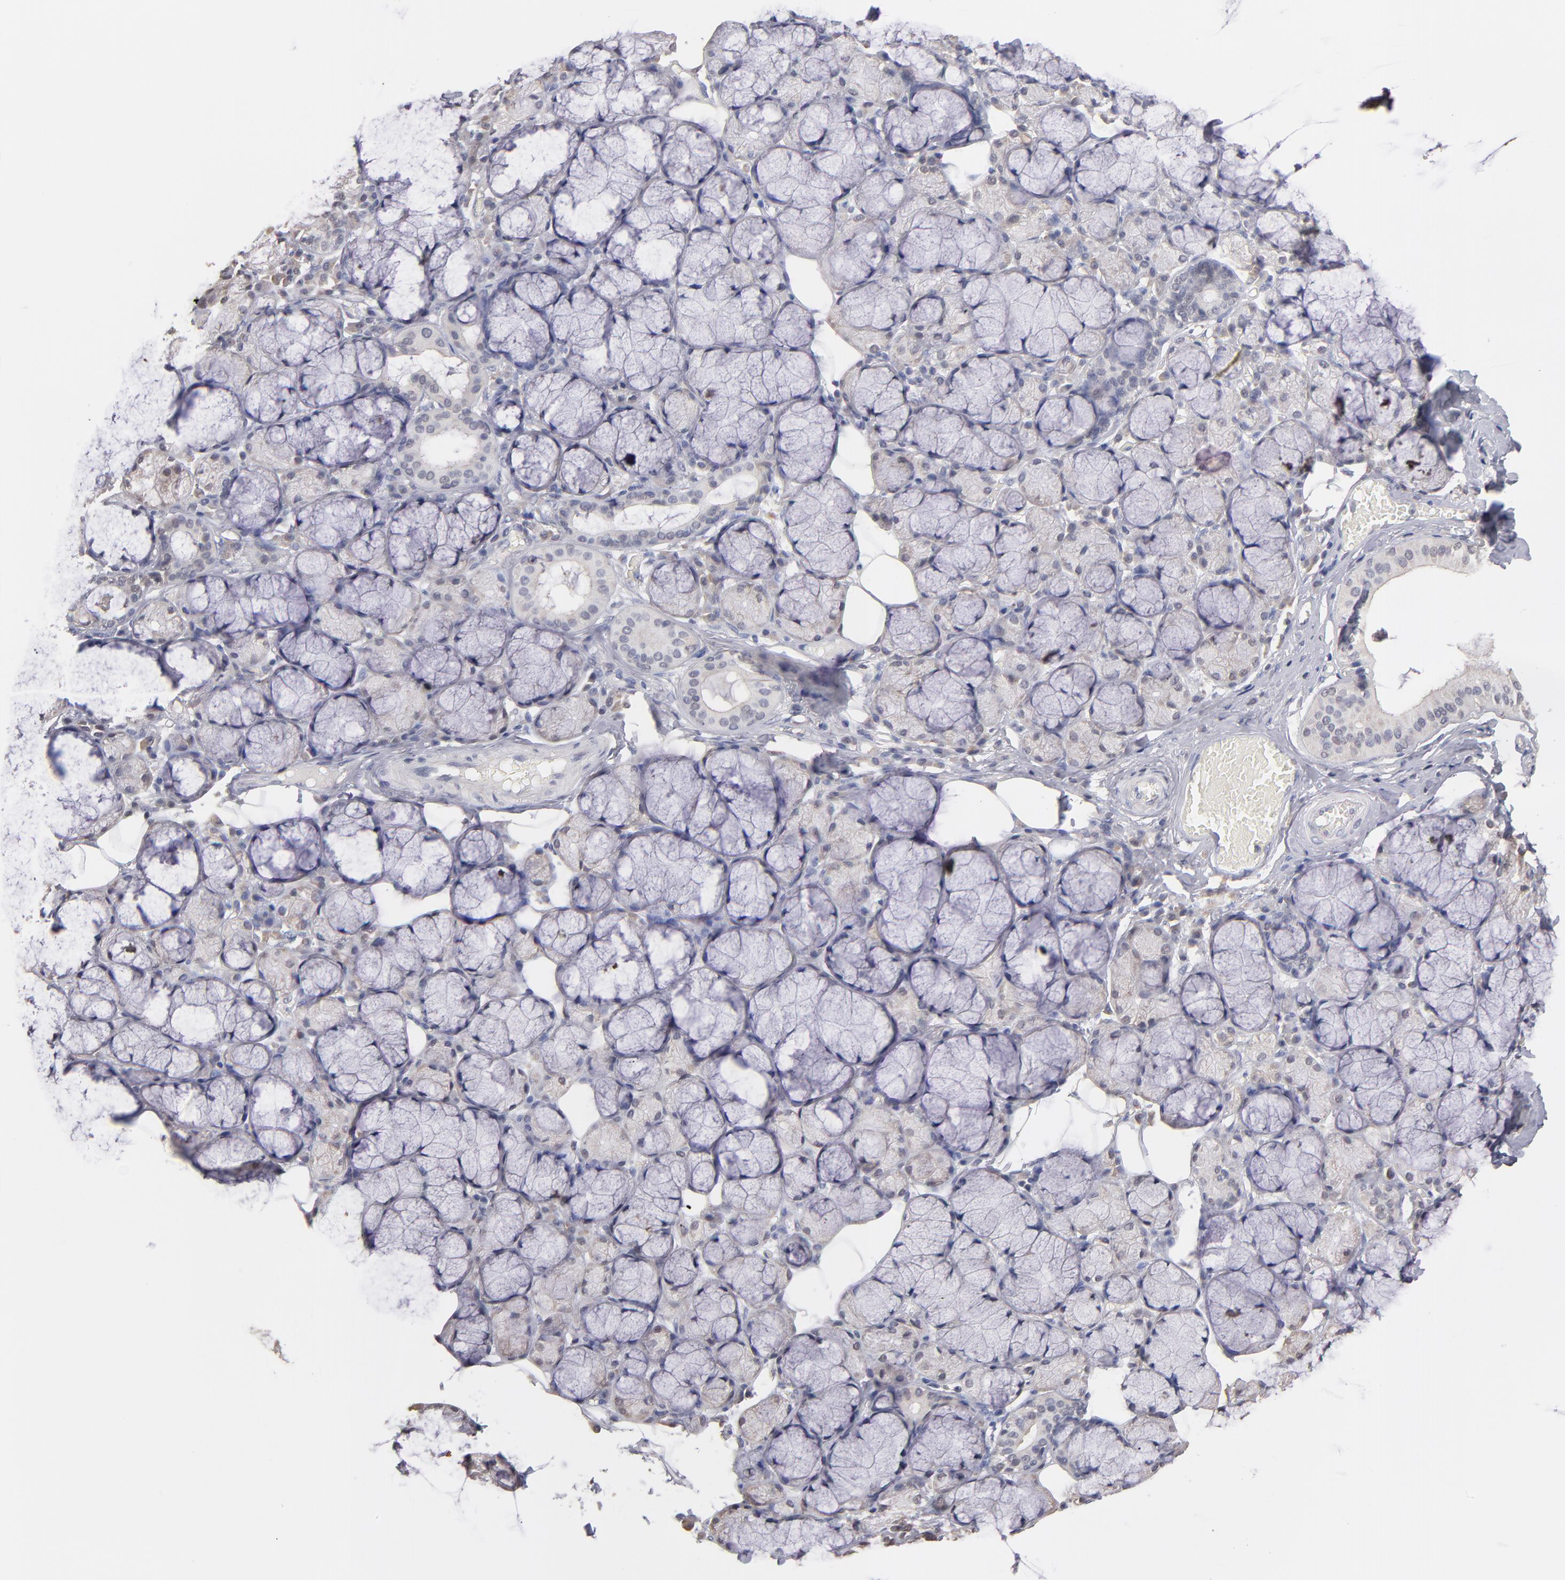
{"staining": {"intensity": "weak", "quantity": ">75%", "location": "cytoplasmic/membranous"}, "tissue": "salivary gland", "cell_type": "Glandular cells", "image_type": "normal", "snomed": [{"axis": "morphology", "description": "Normal tissue, NOS"}, {"axis": "topography", "description": "Skeletal muscle"}, {"axis": "topography", "description": "Oral tissue"}, {"axis": "topography", "description": "Salivary gland"}, {"axis": "topography", "description": "Peripheral nerve tissue"}], "caption": "Immunohistochemistry (IHC) micrograph of benign human salivary gland stained for a protein (brown), which demonstrates low levels of weak cytoplasmic/membranous staining in approximately >75% of glandular cells.", "gene": "PSMD10", "patient": {"sex": "male", "age": 54}}